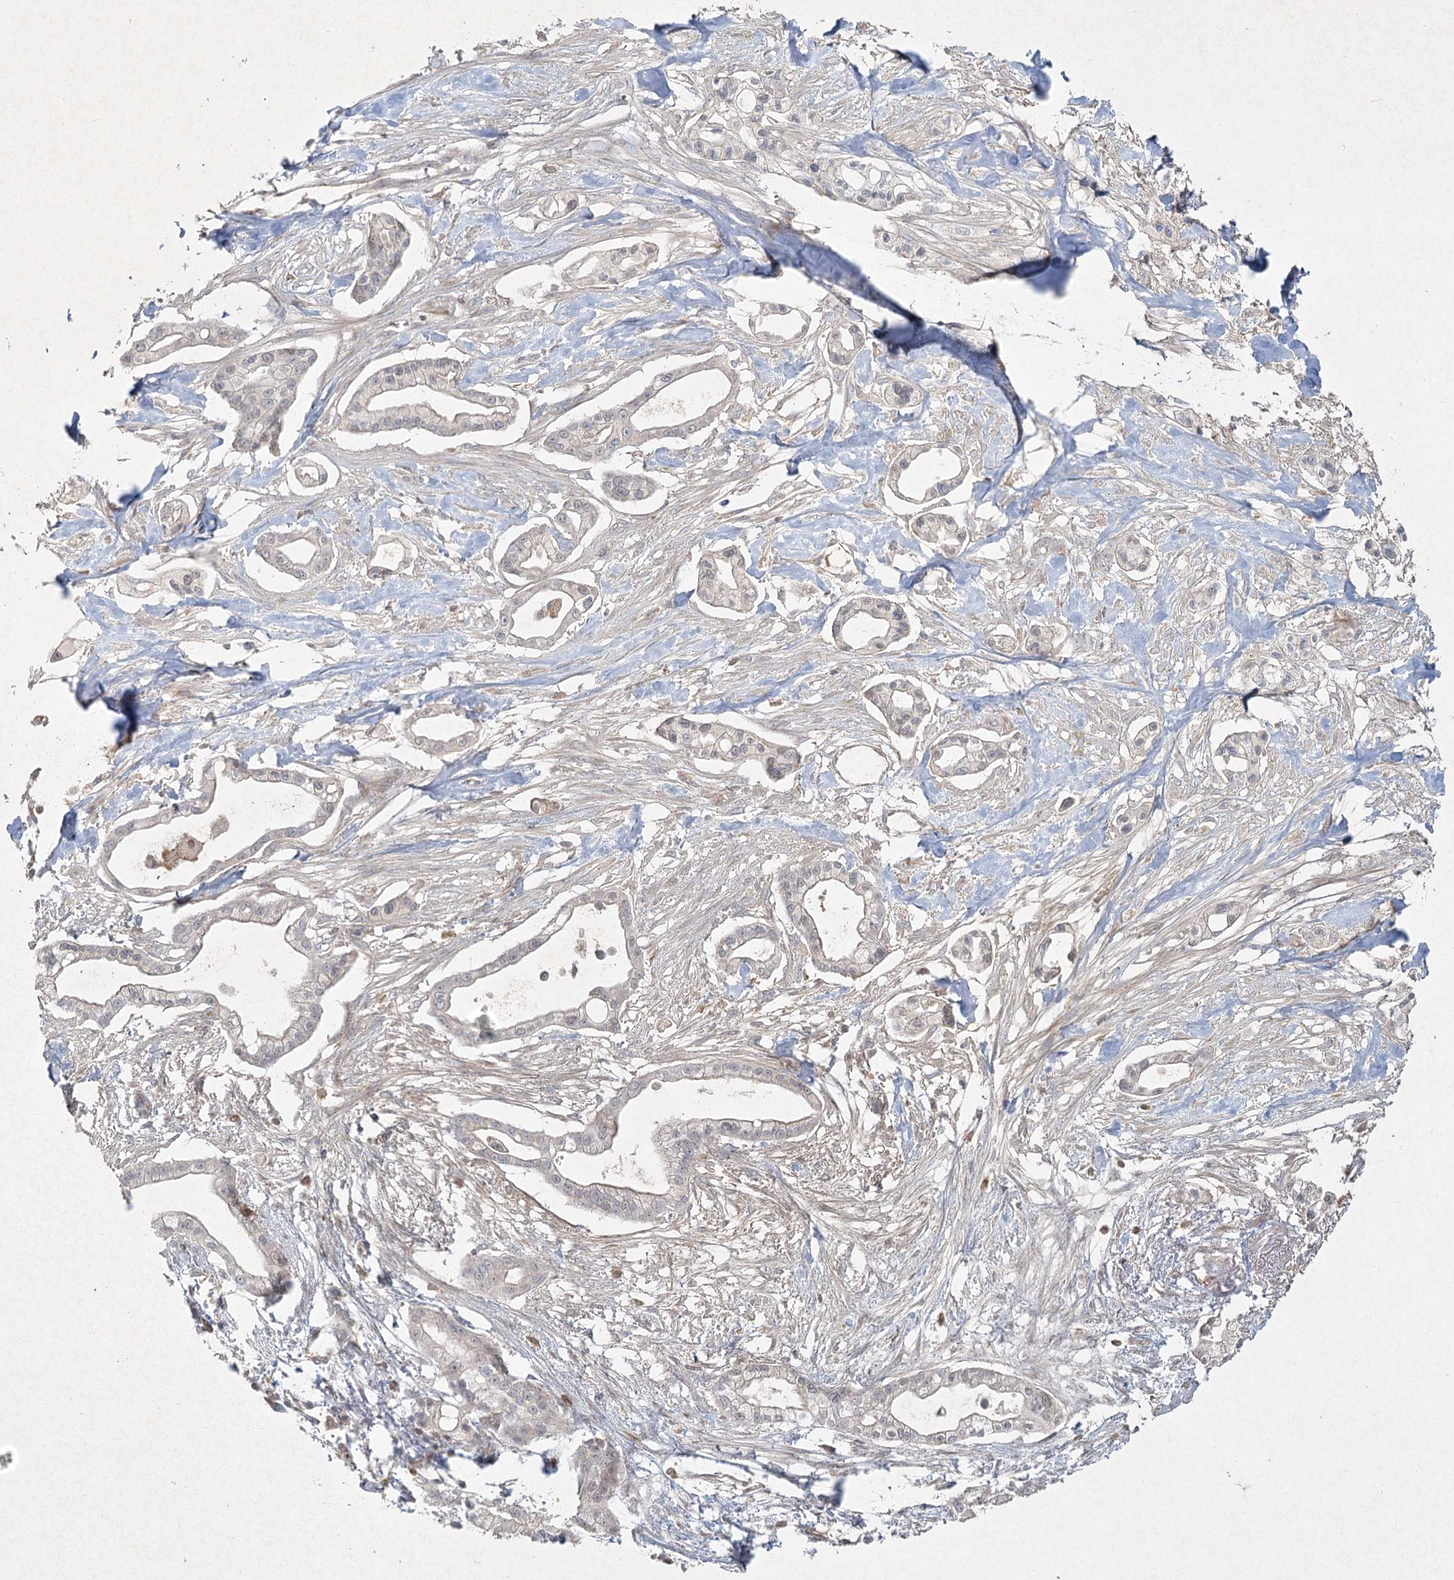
{"staining": {"intensity": "negative", "quantity": "none", "location": "none"}, "tissue": "pancreatic cancer", "cell_type": "Tumor cells", "image_type": "cancer", "snomed": [{"axis": "morphology", "description": "Adenocarcinoma, NOS"}, {"axis": "topography", "description": "Pancreas"}], "caption": "The image reveals no staining of tumor cells in pancreatic cancer (adenocarcinoma).", "gene": "LRP2BP", "patient": {"sex": "male", "age": 68}}